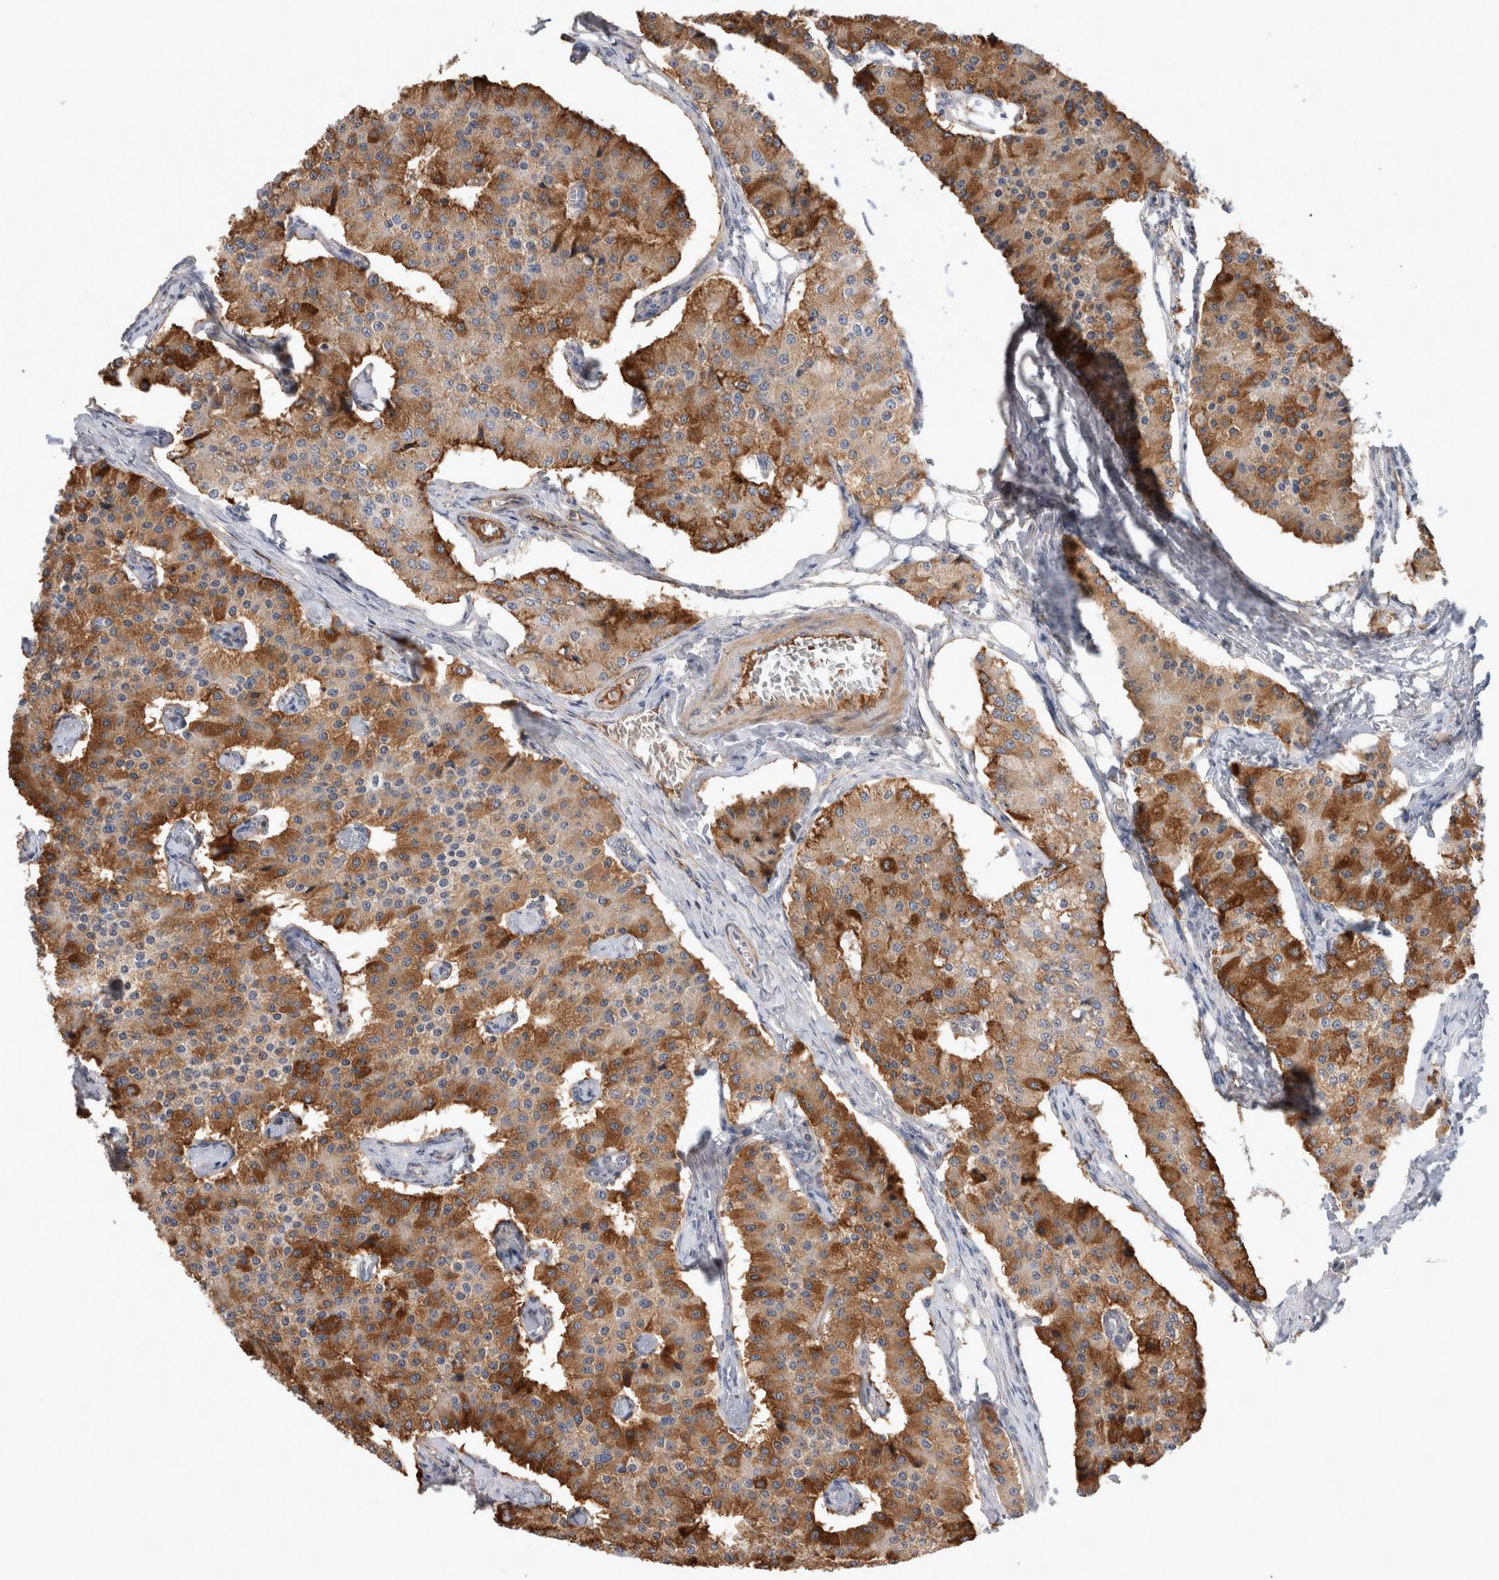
{"staining": {"intensity": "moderate", "quantity": ">75%", "location": "cytoplasmic/membranous"}, "tissue": "carcinoid", "cell_type": "Tumor cells", "image_type": "cancer", "snomed": [{"axis": "morphology", "description": "Carcinoid, malignant, NOS"}, {"axis": "topography", "description": "Colon"}], "caption": "This is a photomicrograph of immunohistochemistry staining of carcinoid (malignant), which shows moderate staining in the cytoplasmic/membranous of tumor cells.", "gene": "MRPS28", "patient": {"sex": "female", "age": 52}}